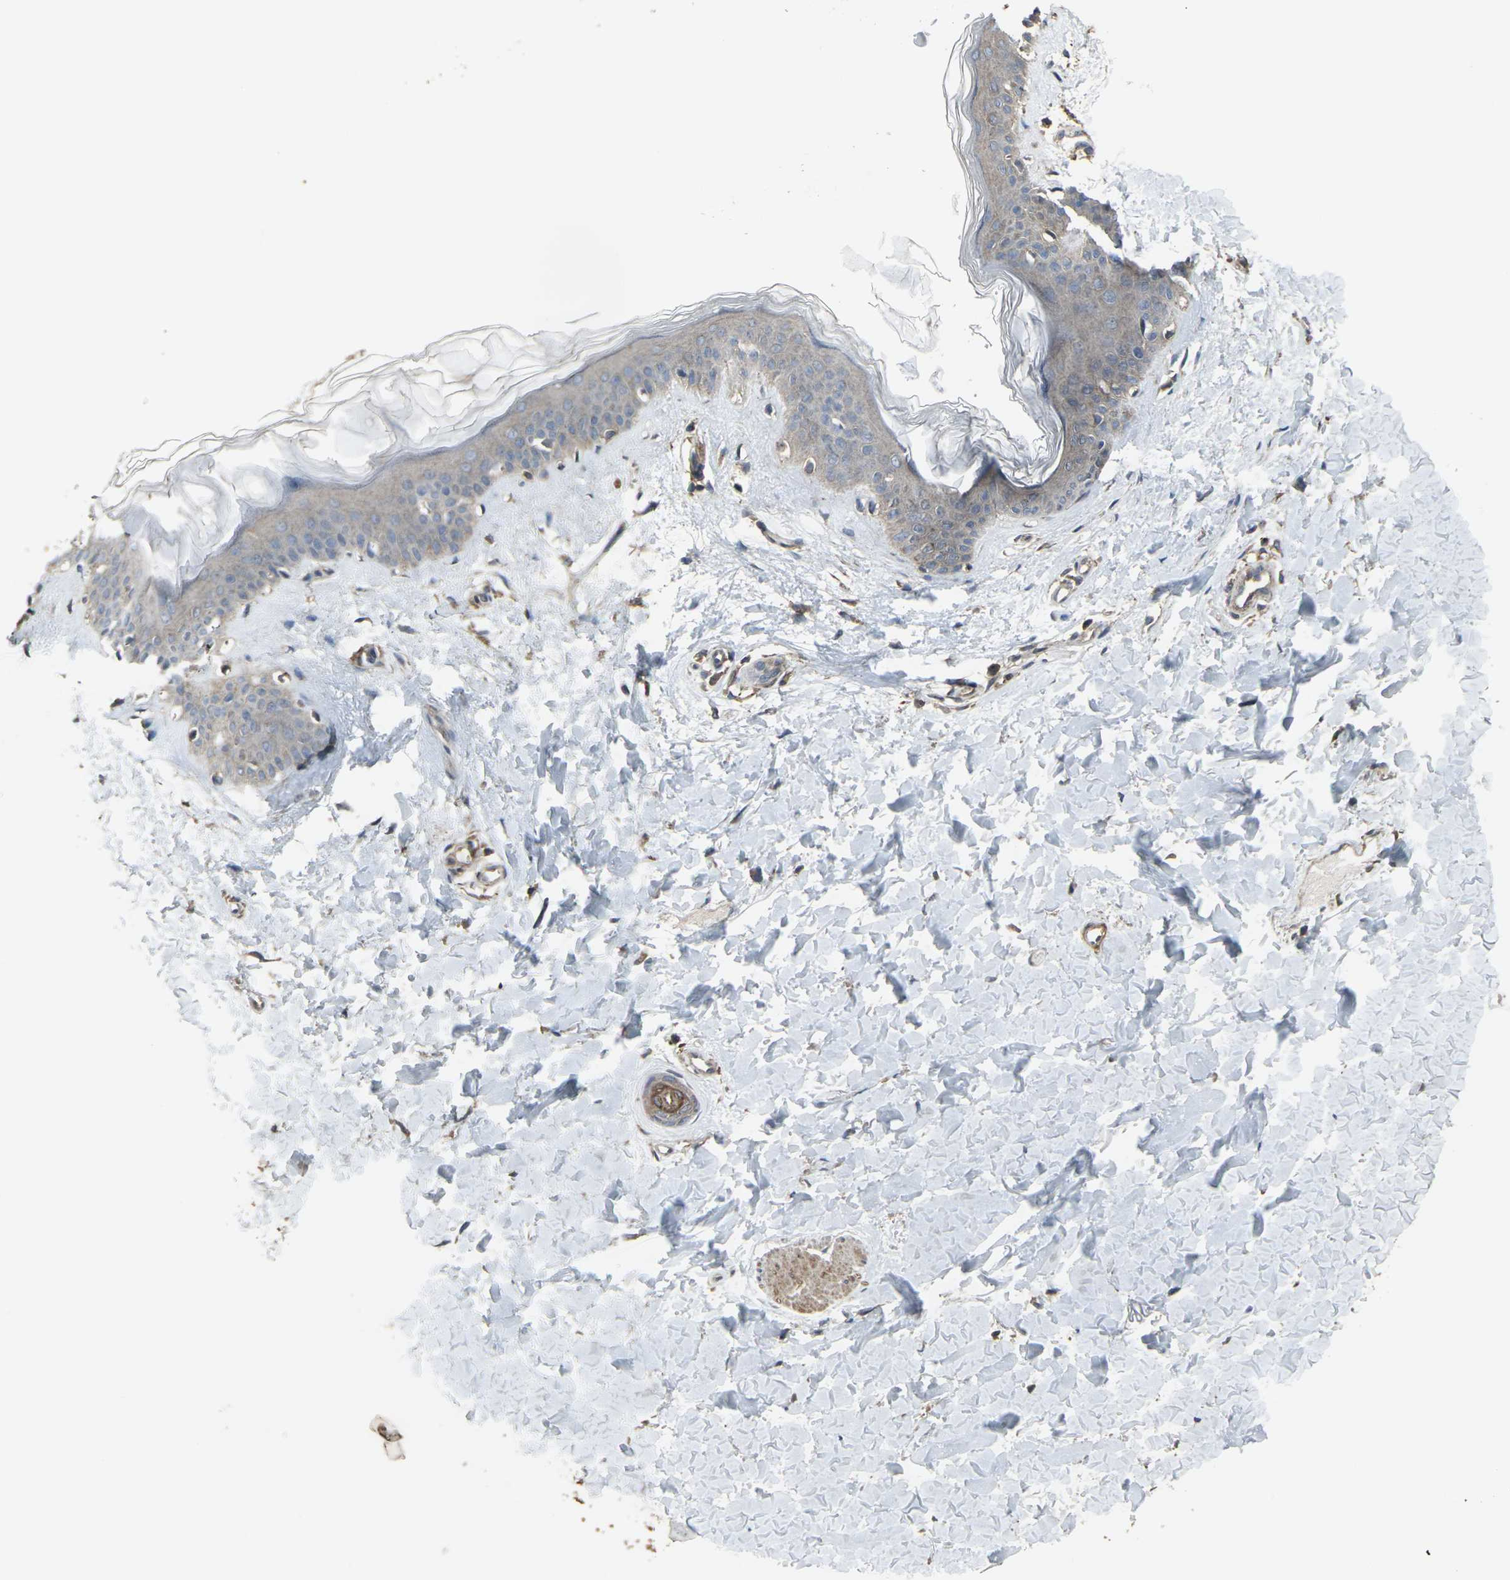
{"staining": {"intensity": "moderate", "quantity": ">75%", "location": "cytoplasmic/membranous"}, "tissue": "skin", "cell_type": "Fibroblasts", "image_type": "normal", "snomed": [{"axis": "morphology", "description": "Normal tissue, NOS"}, {"axis": "topography", "description": "Skin"}], "caption": "Human skin stained with a brown dye exhibits moderate cytoplasmic/membranous positive staining in approximately >75% of fibroblasts.", "gene": "PRKACB", "patient": {"sex": "female", "age": 41}}